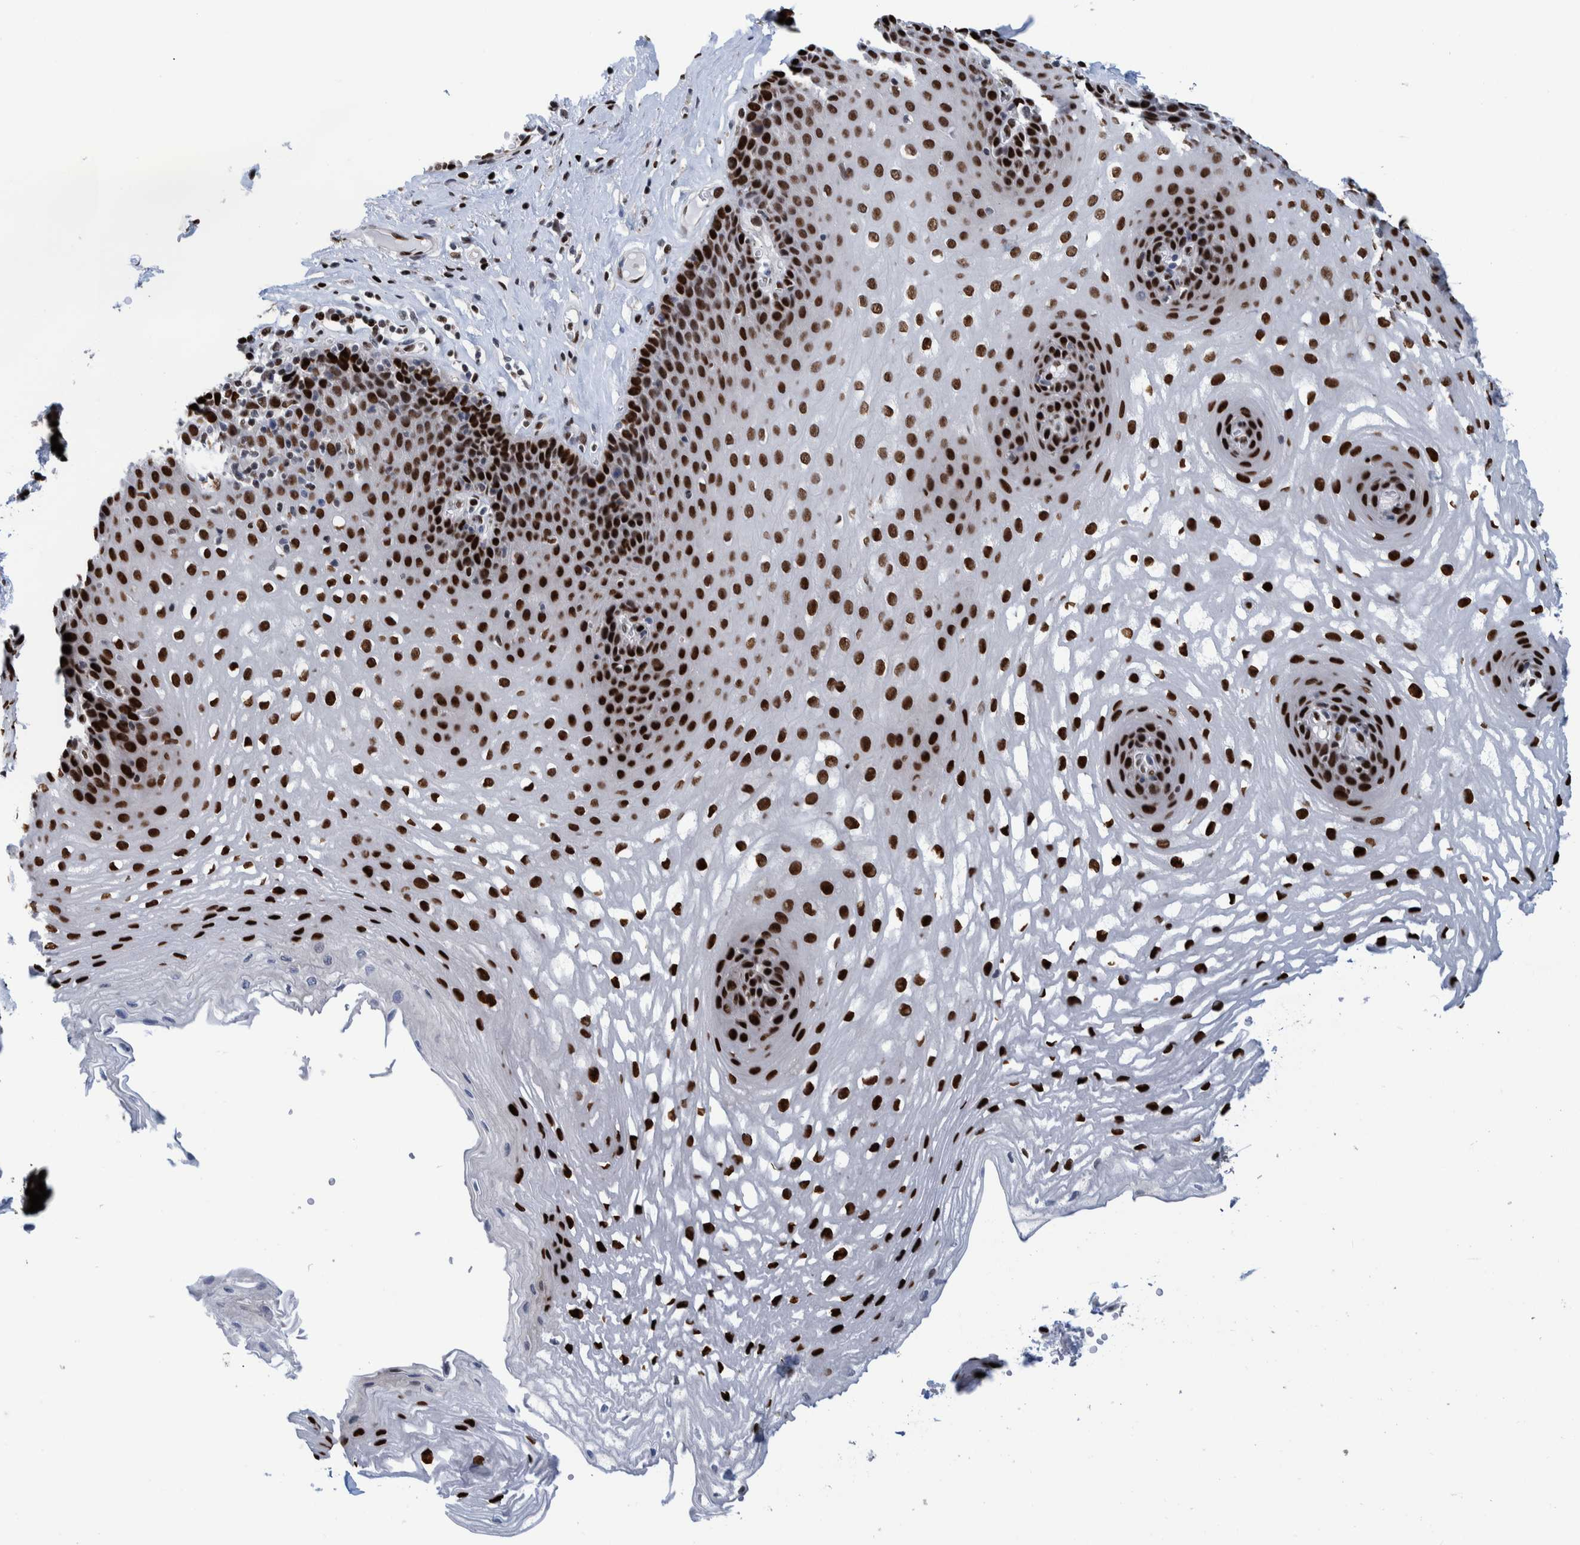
{"staining": {"intensity": "strong", "quantity": ">75%", "location": "nuclear"}, "tissue": "esophagus", "cell_type": "Squamous epithelial cells", "image_type": "normal", "snomed": [{"axis": "morphology", "description": "Normal tissue, NOS"}, {"axis": "topography", "description": "Esophagus"}], "caption": "This image demonstrates immunohistochemistry (IHC) staining of unremarkable human esophagus, with high strong nuclear expression in approximately >75% of squamous epithelial cells.", "gene": "HEATR9", "patient": {"sex": "female", "age": 66}}